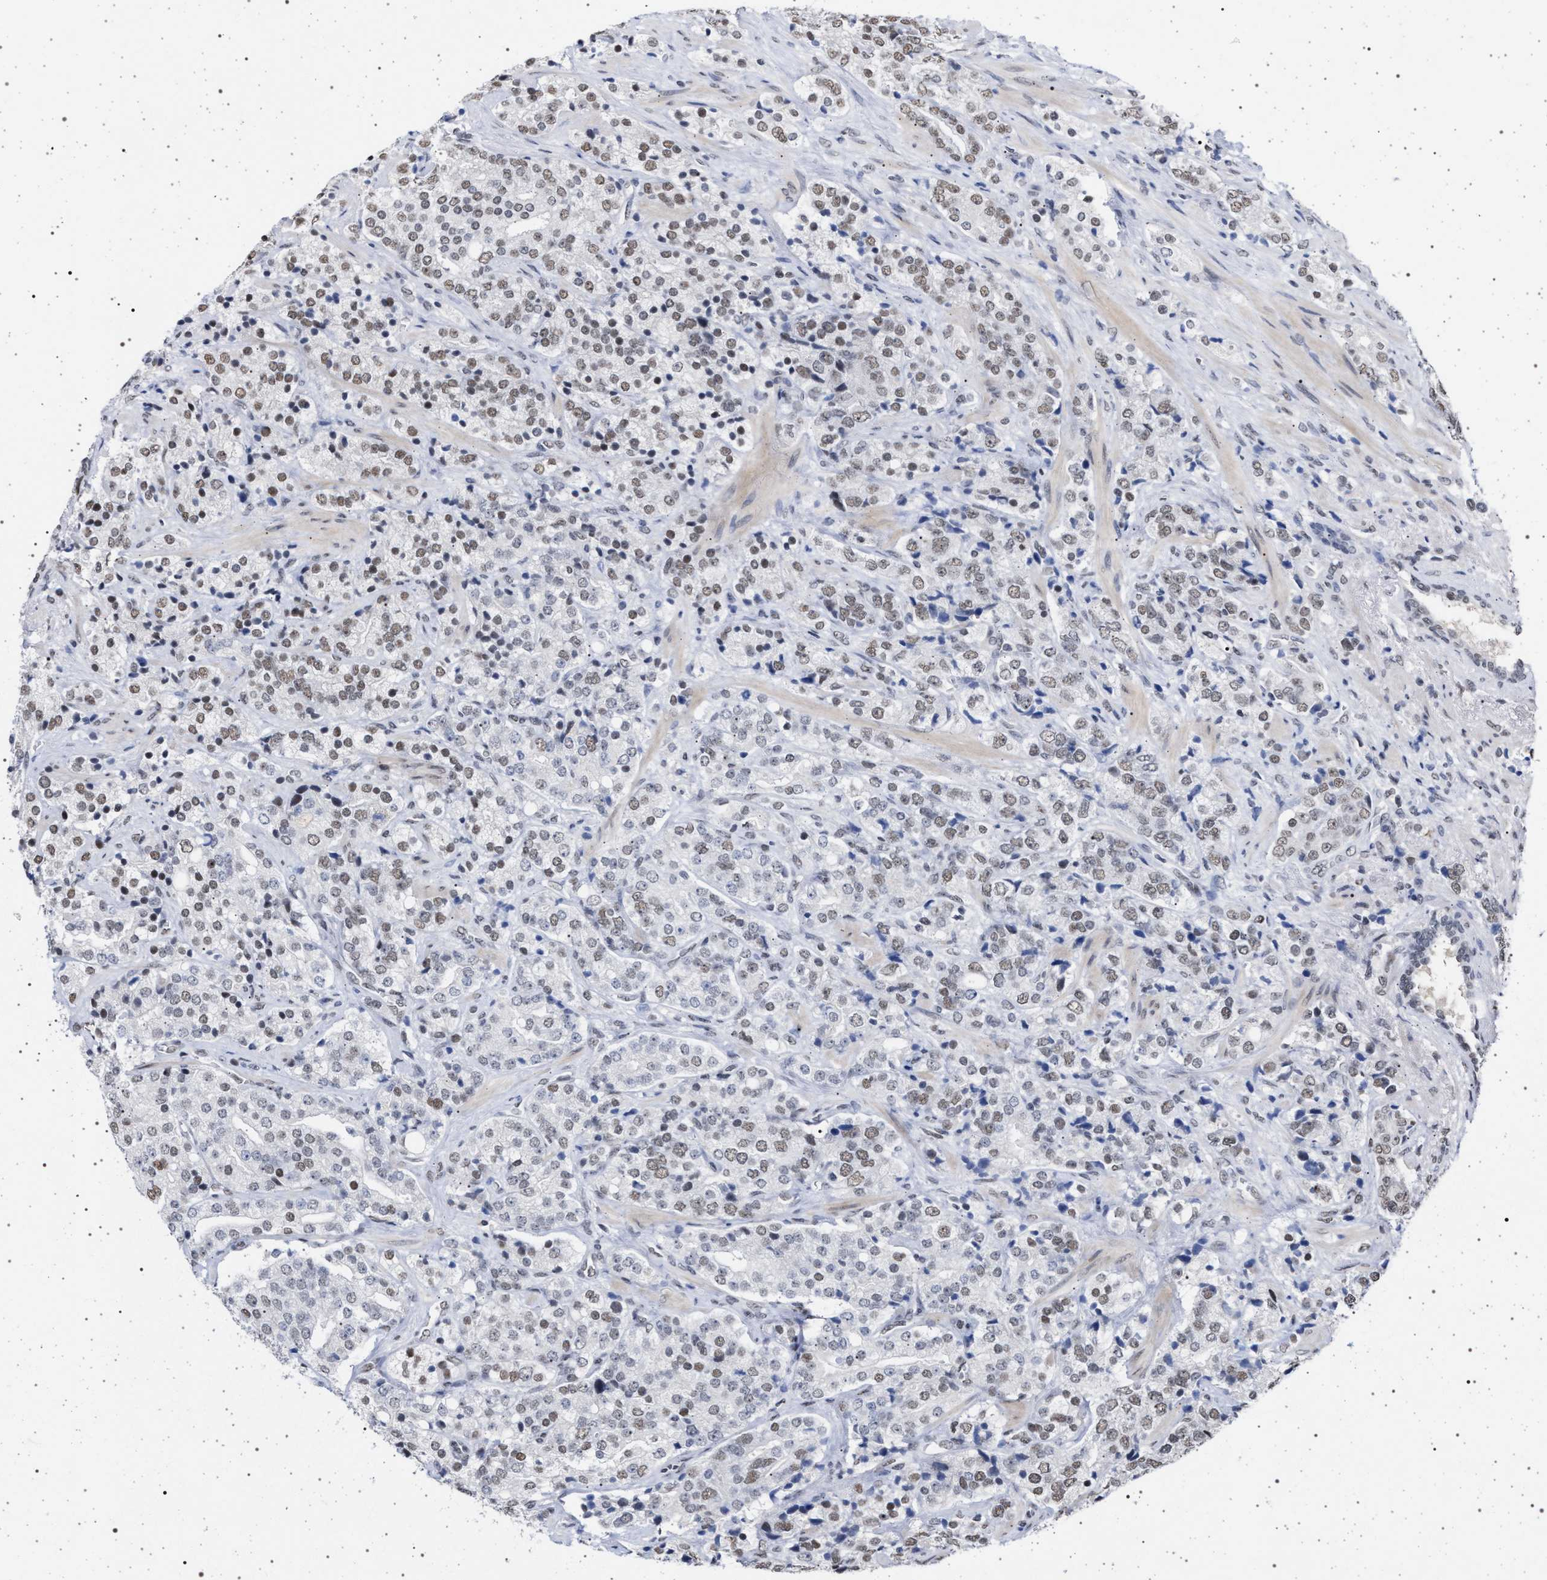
{"staining": {"intensity": "weak", "quantity": "25%-75%", "location": "nuclear"}, "tissue": "prostate cancer", "cell_type": "Tumor cells", "image_type": "cancer", "snomed": [{"axis": "morphology", "description": "Adenocarcinoma, High grade"}, {"axis": "topography", "description": "Prostate"}], "caption": "Protein expression analysis of human prostate cancer (high-grade adenocarcinoma) reveals weak nuclear expression in about 25%-75% of tumor cells.", "gene": "PHF12", "patient": {"sex": "male", "age": 71}}